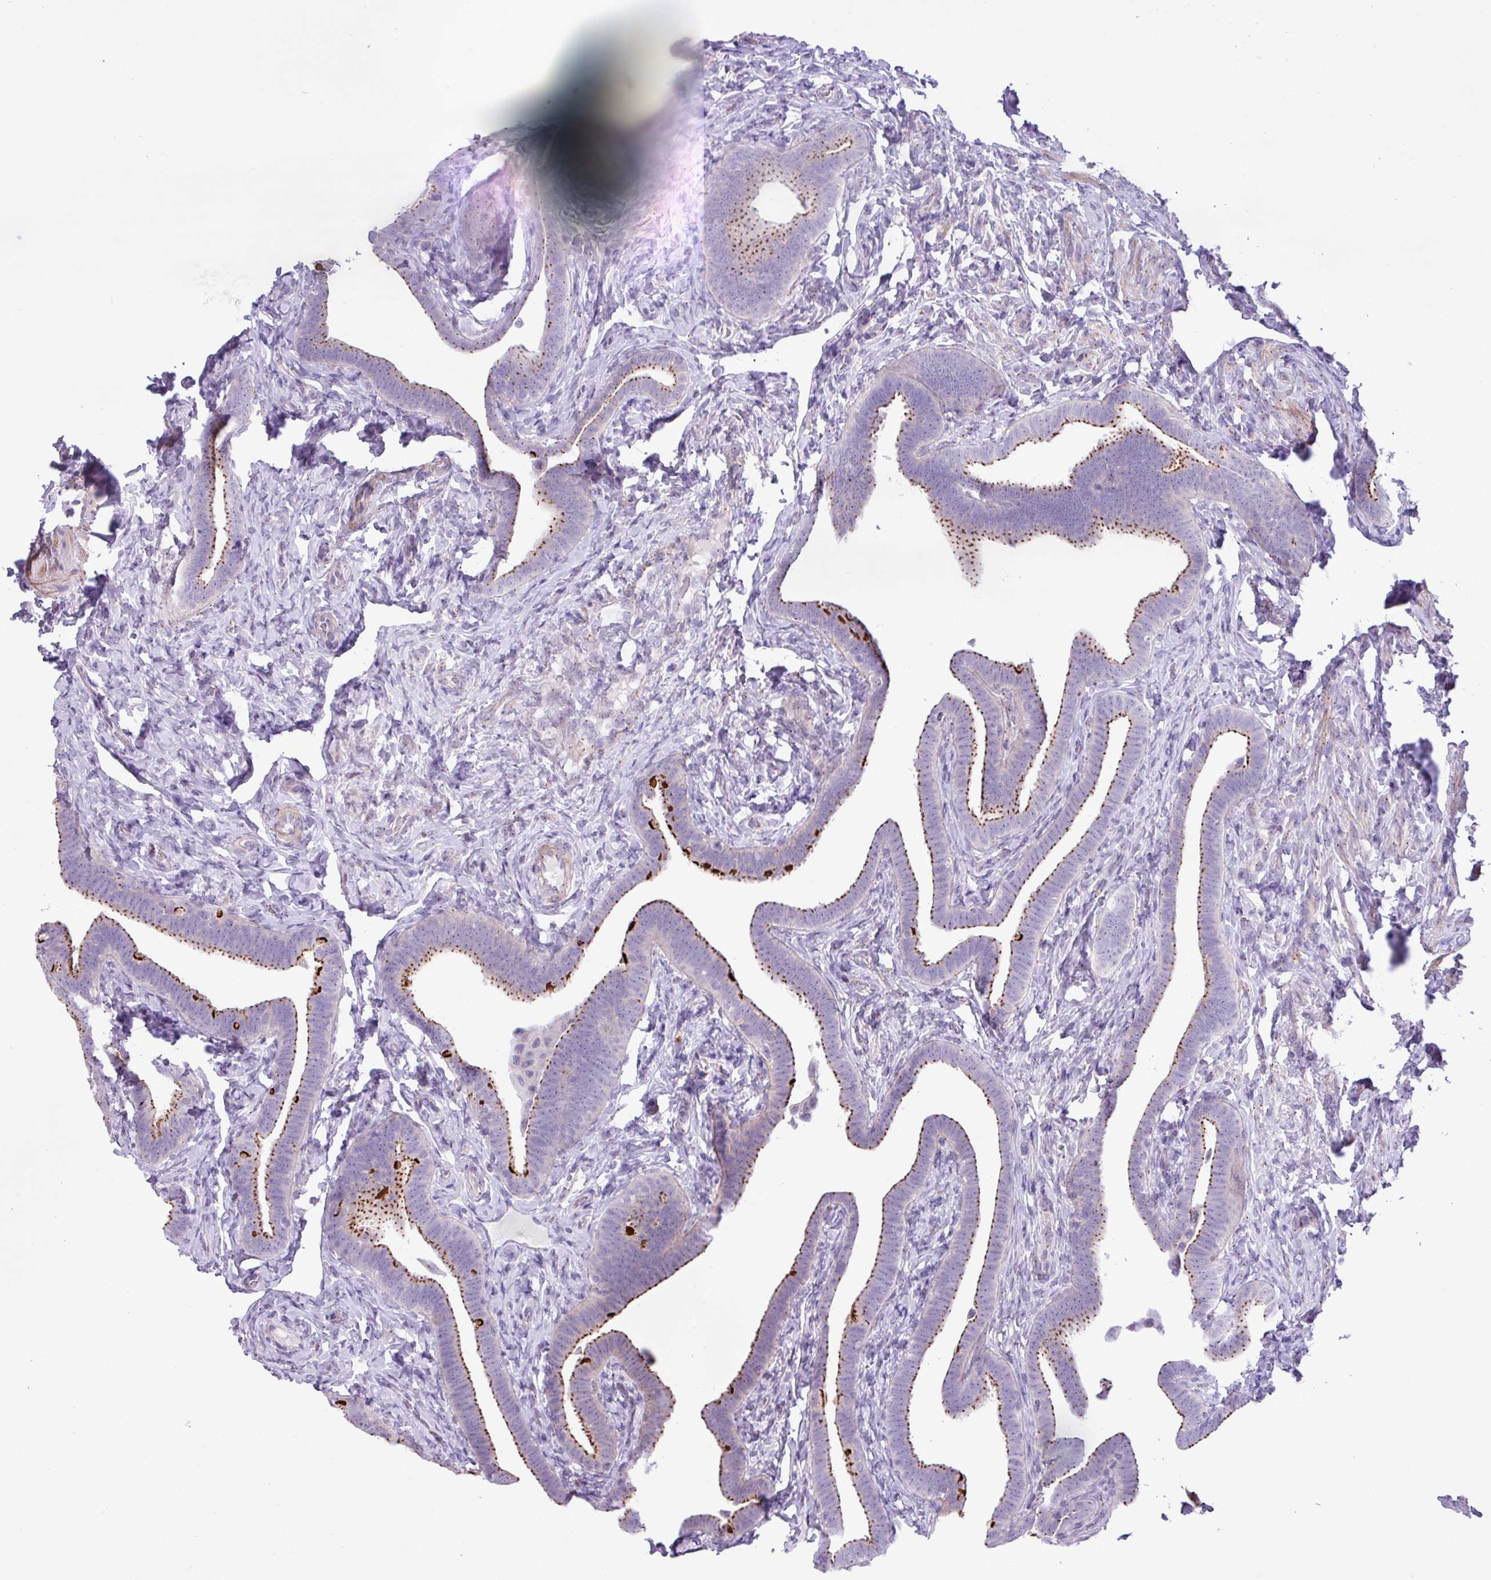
{"staining": {"intensity": "strong", "quantity": "25%-75%", "location": "cytoplasmic/membranous"}, "tissue": "fallopian tube", "cell_type": "Glandular cells", "image_type": "normal", "snomed": [{"axis": "morphology", "description": "Normal tissue, NOS"}, {"axis": "topography", "description": "Fallopian tube"}], "caption": "Brown immunohistochemical staining in benign human fallopian tube demonstrates strong cytoplasmic/membranous expression in about 25%-75% of glandular cells. (Stains: DAB in brown, nuclei in blue, Microscopy: brightfield microscopy at high magnification).", "gene": "SPINK8", "patient": {"sex": "female", "age": 69}}